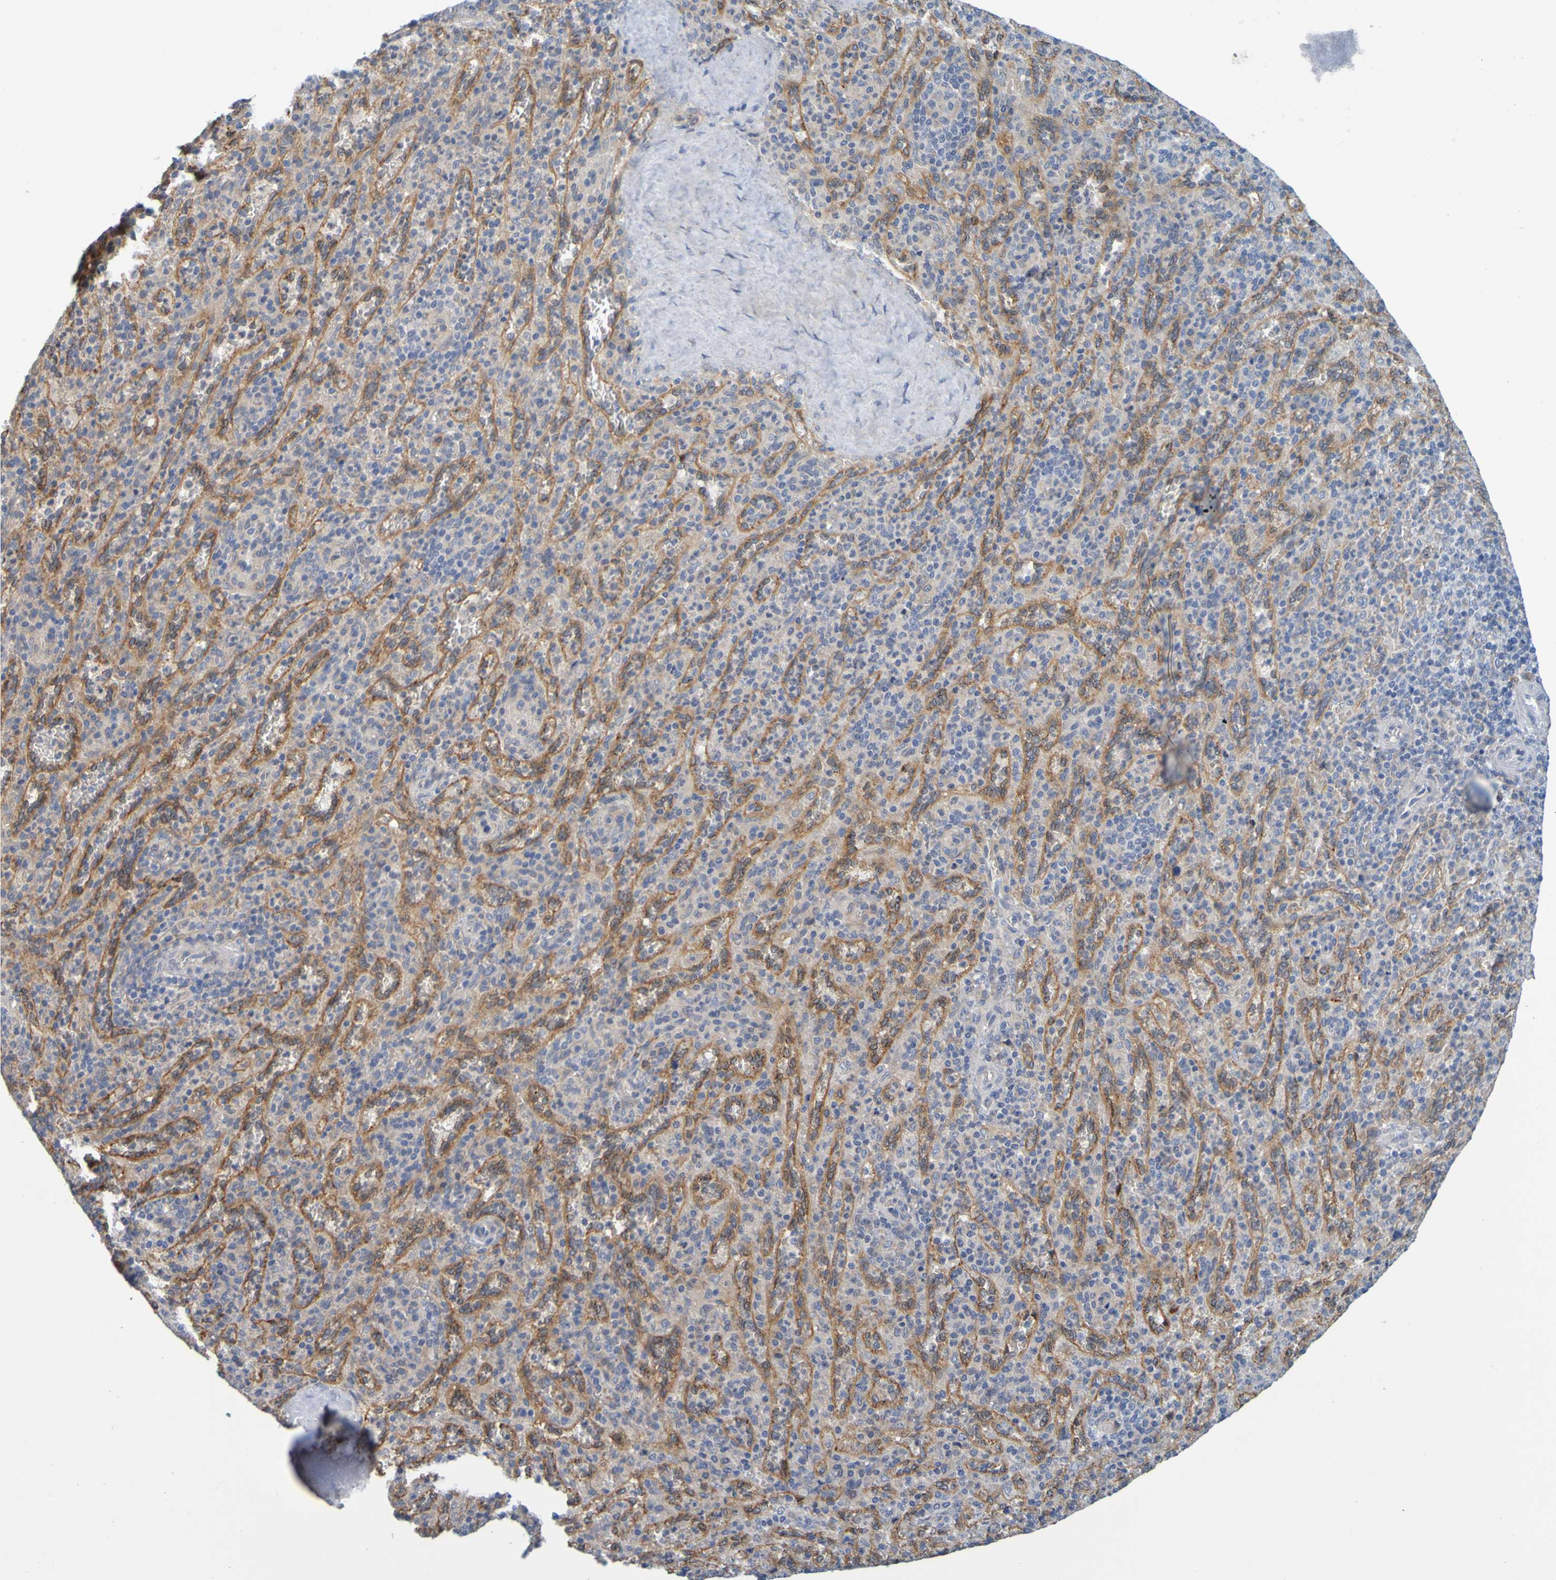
{"staining": {"intensity": "negative", "quantity": "none", "location": "none"}, "tissue": "spleen", "cell_type": "Cells in red pulp", "image_type": "normal", "snomed": [{"axis": "morphology", "description": "Normal tissue, NOS"}, {"axis": "topography", "description": "Spleen"}], "caption": "DAB immunohistochemical staining of benign spleen displays no significant expression in cells in red pulp.", "gene": "SIL1", "patient": {"sex": "male", "age": 36}}